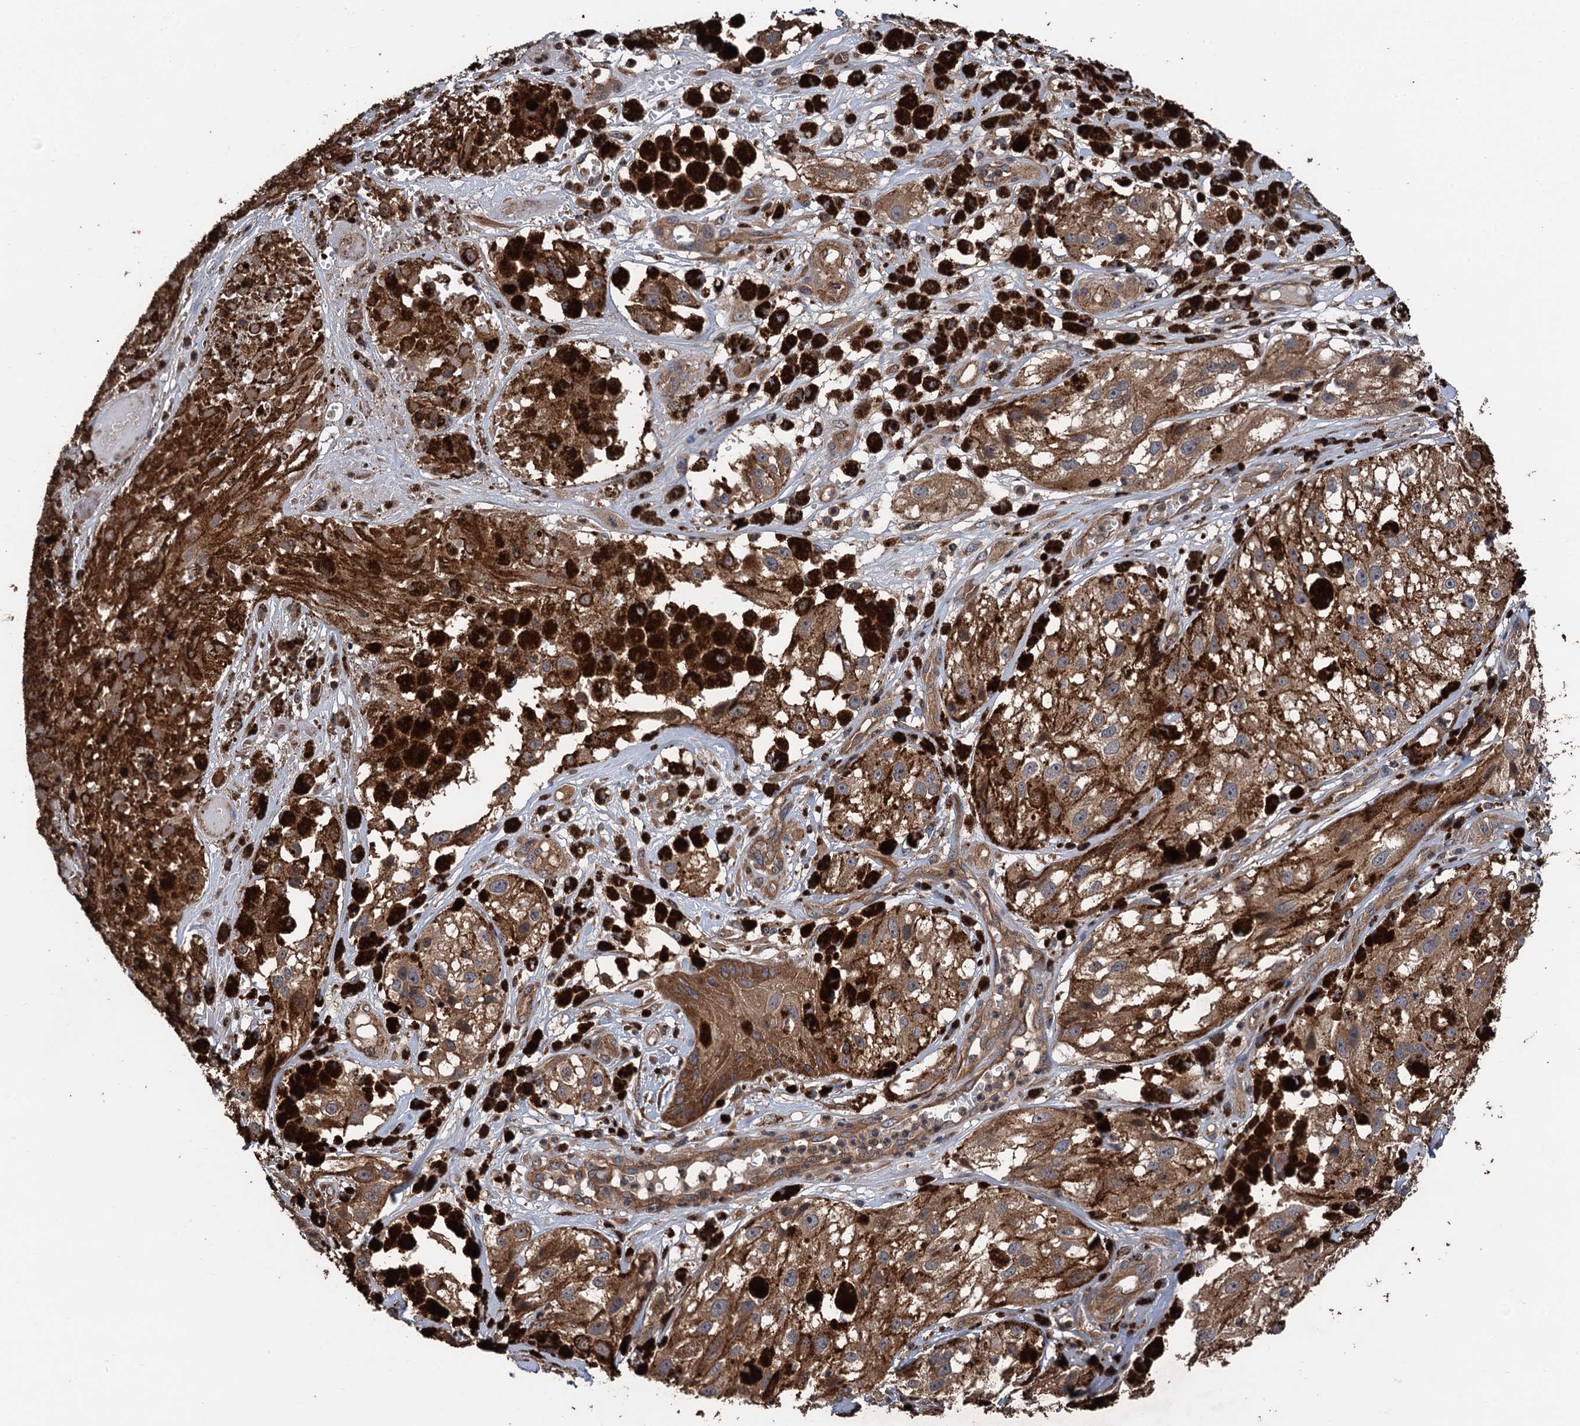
{"staining": {"intensity": "moderate", "quantity": ">75%", "location": "cytoplasmic/membranous"}, "tissue": "melanoma", "cell_type": "Tumor cells", "image_type": "cancer", "snomed": [{"axis": "morphology", "description": "Malignant melanoma, NOS"}, {"axis": "topography", "description": "Skin"}], "caption": "Human malignant melanoma stained for a protein (brown) exhibits moderate cytoplasmic/membranous positive expression in approximately >75% of tumor cells.", "gene": "PPP4R1", "patient": {"sex": "male", "age": 88}}